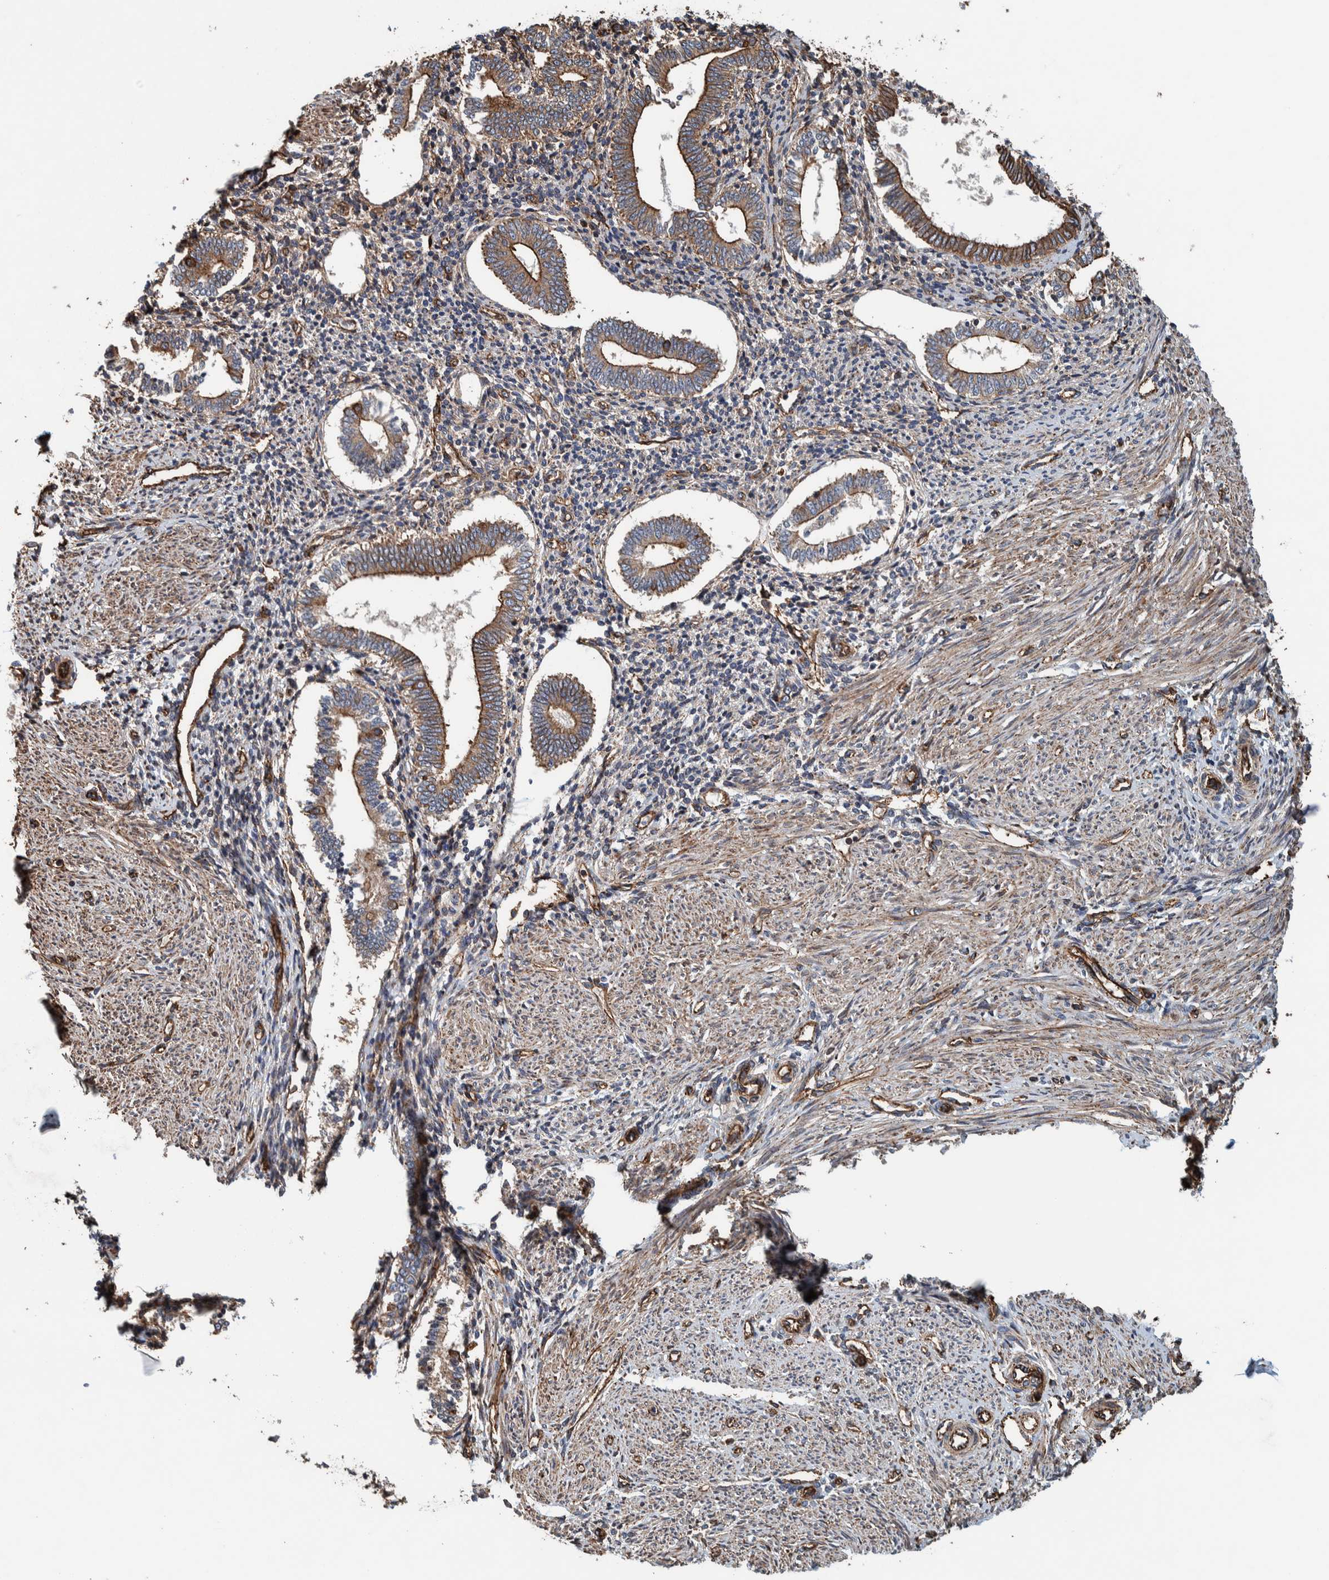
{"staining": {"intensity": "negative", "quantity": "none", "location": "none"}, "tissue": "endometrium", "cell_type": "Cells in endometrial stroma", "image_type": "normal", "snomed": [{"axis": "morphology", "description": "Normal tissue, NOS"}, {"axis": "topography", "description": "Endometrium"}], "caption": "High power microscopy histopathology image of an immunohistochemistry (IHC) photomicrograph of normal endometrium, revealing no significant staining in cells in endometrial stroma.", "gene": "PKD1L1", "patient": {"sex": "female", "age": 42}}